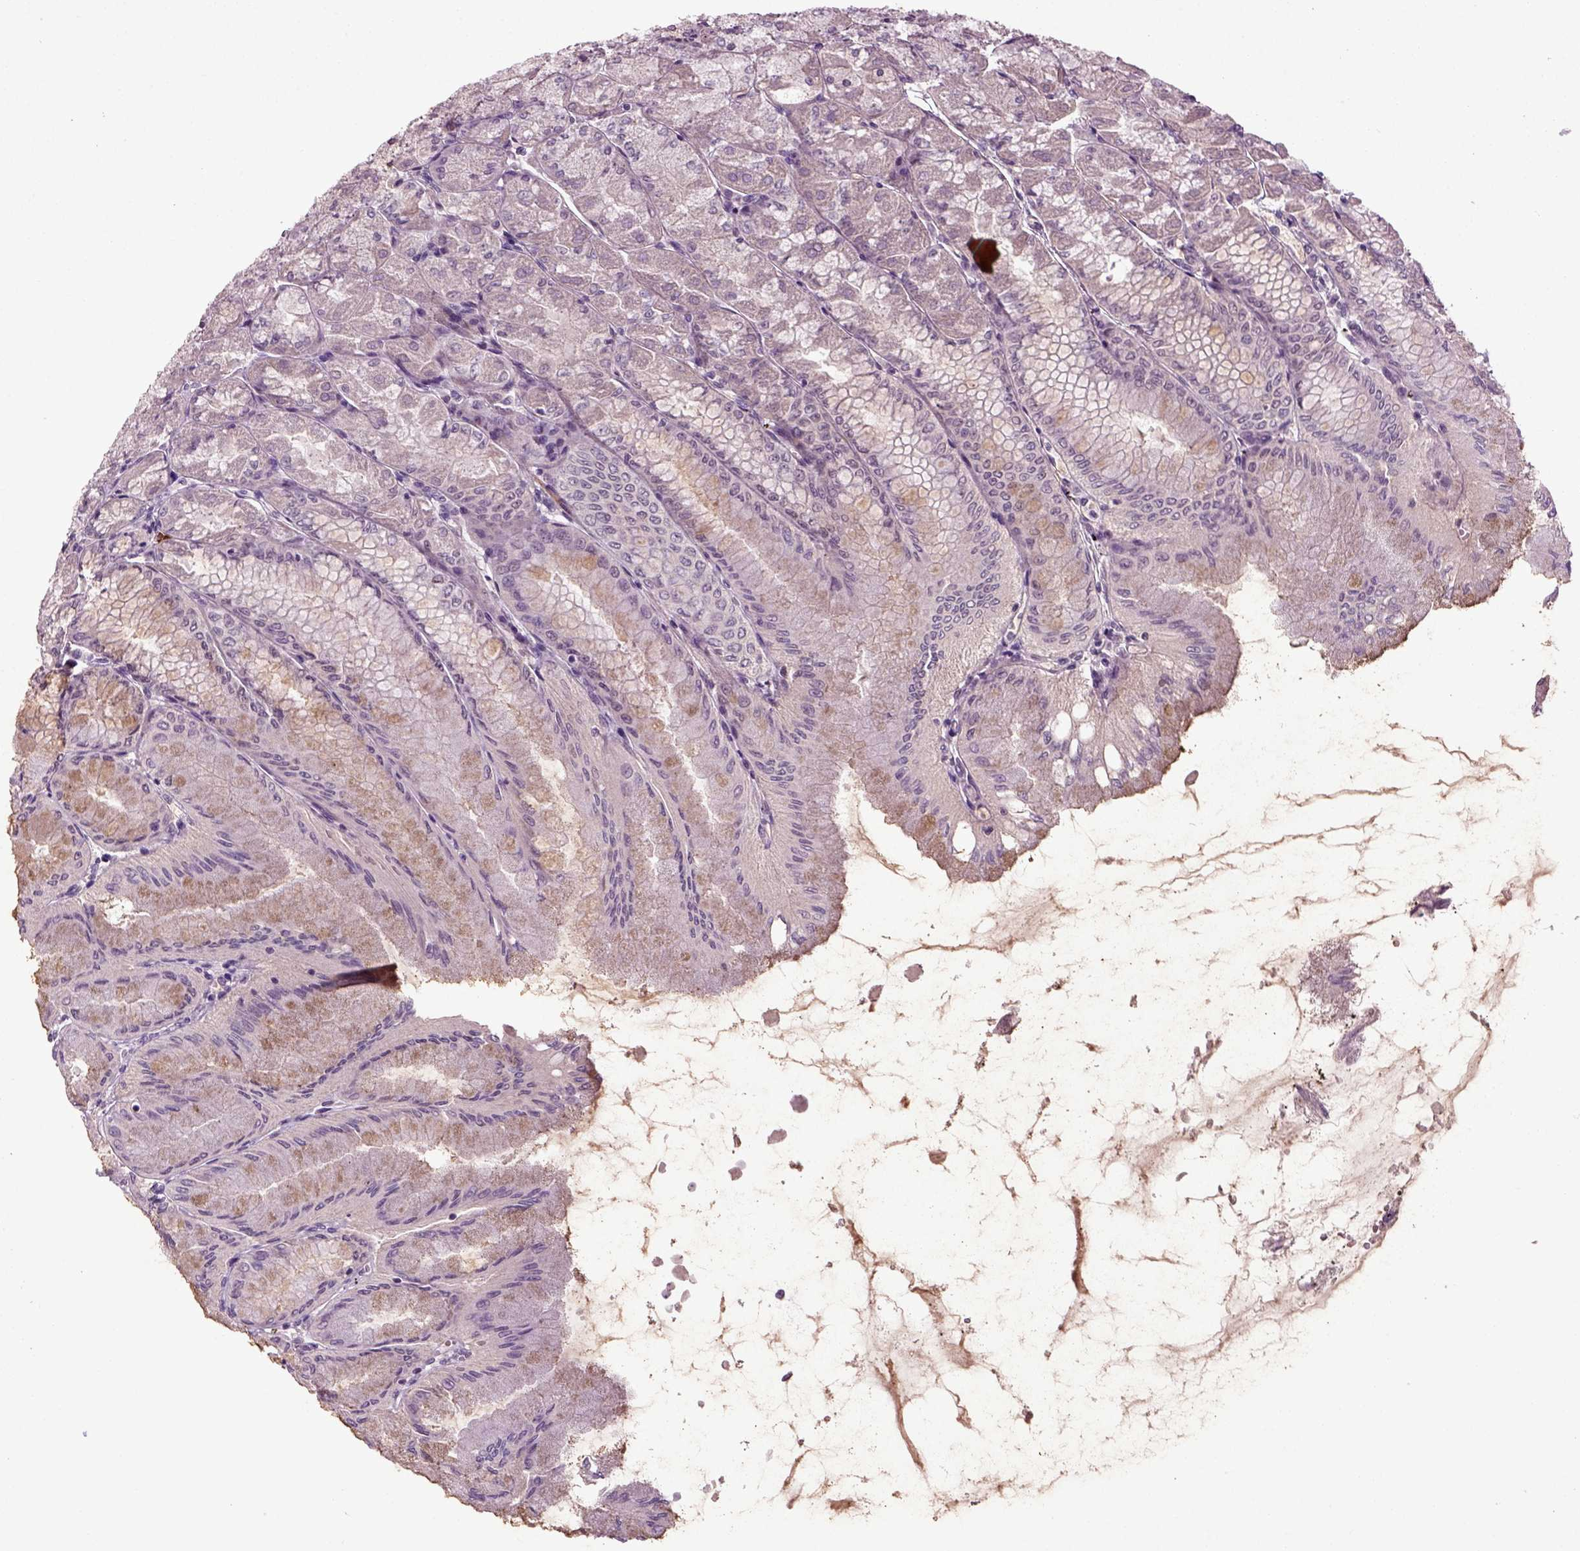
{"staining": {"intensity": "moderate", "quantity": "25%-75%", "location": "cytoplasmic/membranous,nuclear"}, "tissue": "stomach", "cell_type": "Glandular cells", "image_type": "normal", "snomed": [{"axis": "morphology", "description": "Normal tissue, NOS"}, {"axis": "topography", "description": "Stomach, upper"}], "caption": "A brown stain shows moderate cytoplasmic/membranous,nuclear positivity of a protein in glandular cells of benign human stomach. The staining was performed using DAB (3,3'-diaminobenzidine) to visualize the protein expression in brown, while the nuclei were stained in blue with hematoxylin (Magnification: 20x).", "gene": "RCOR3", "patient": {"sex": "male", "age": 60}}